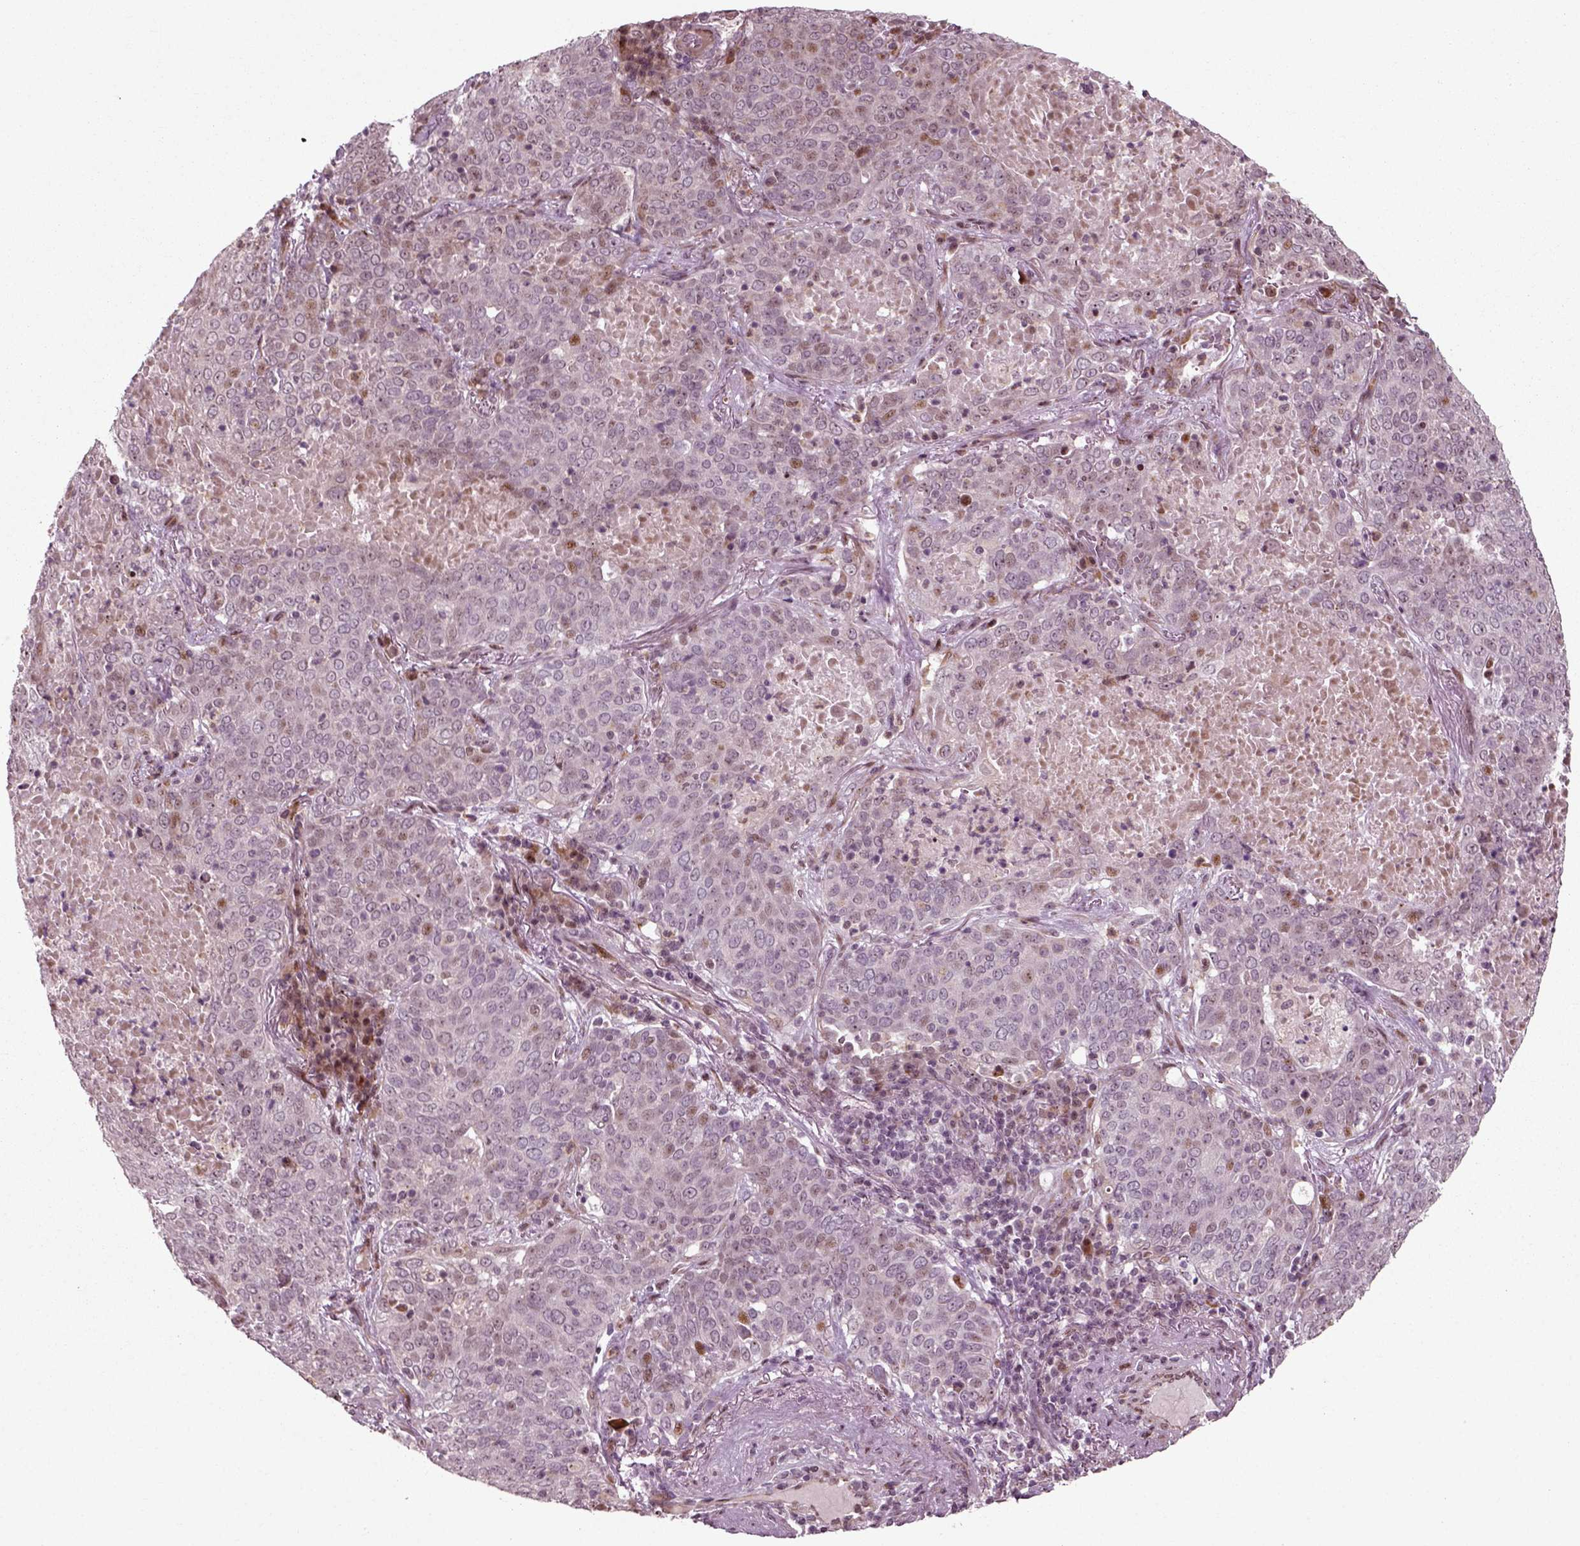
{"staining": {"intensity": "moderate", "quantity": "<25%", "location": "nuclear"}, "tissue": "lung cancer", "cell_type": "Tumor cells", "image_type": "cancer", "snomed": [{"axis": "morphology", "description": "Squamous cell carcinoma, NOS"}, {"axis": "topography", "description": "Lung"}], "caption": "Lung cancer (squamous cell carcinoma) was stained to show a protein in brown. There is low levels of moderate nuclear staining in approximately <25% of tumor cells.", "gene": "CDC14A", "patient": {"sex": "male", "age": 82}}